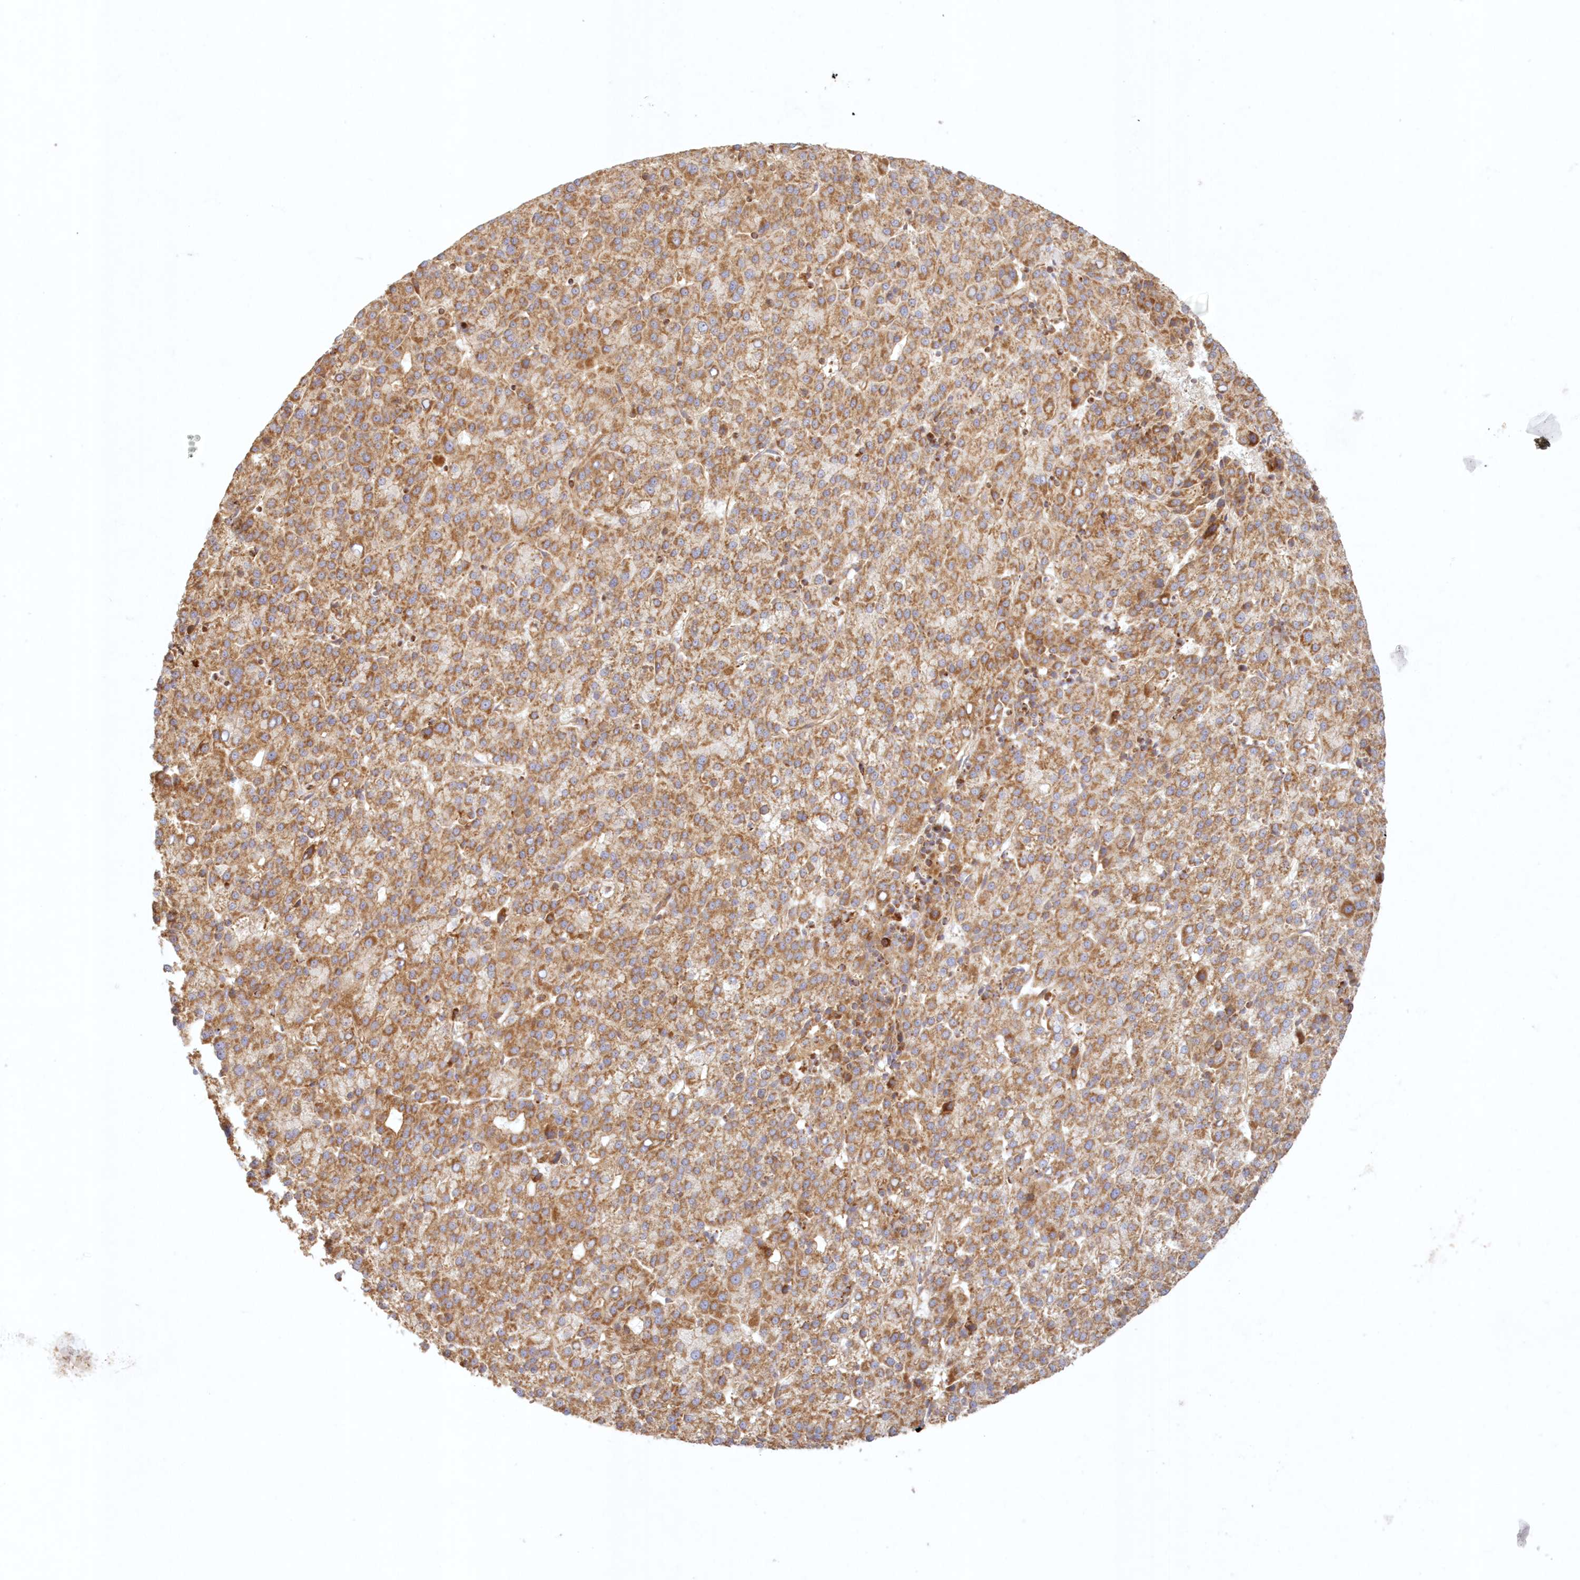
{"staining": {"intensity": "moderate", "quantity": ">75%", "location": "cytoplasmic/membranous"}, "tissue": "liver cancer", "cell_type": "Tumor cells", "image_type": "cancer", "snomed": [{"axis": "morphology", "description": "Carcinoma, Hepatocellular, NOS"}, {"axis": "topography", "description": "Liver"}], "caption": "This is a photomicrograph of immunohistochemistry staining of hepatocellular carcinoma (liver), which shows moderate staining in the cytoplasmic/membranous of tumor cells.", "gene": "KIAA0232", "patient": {"sex": "female", "age": 58}}